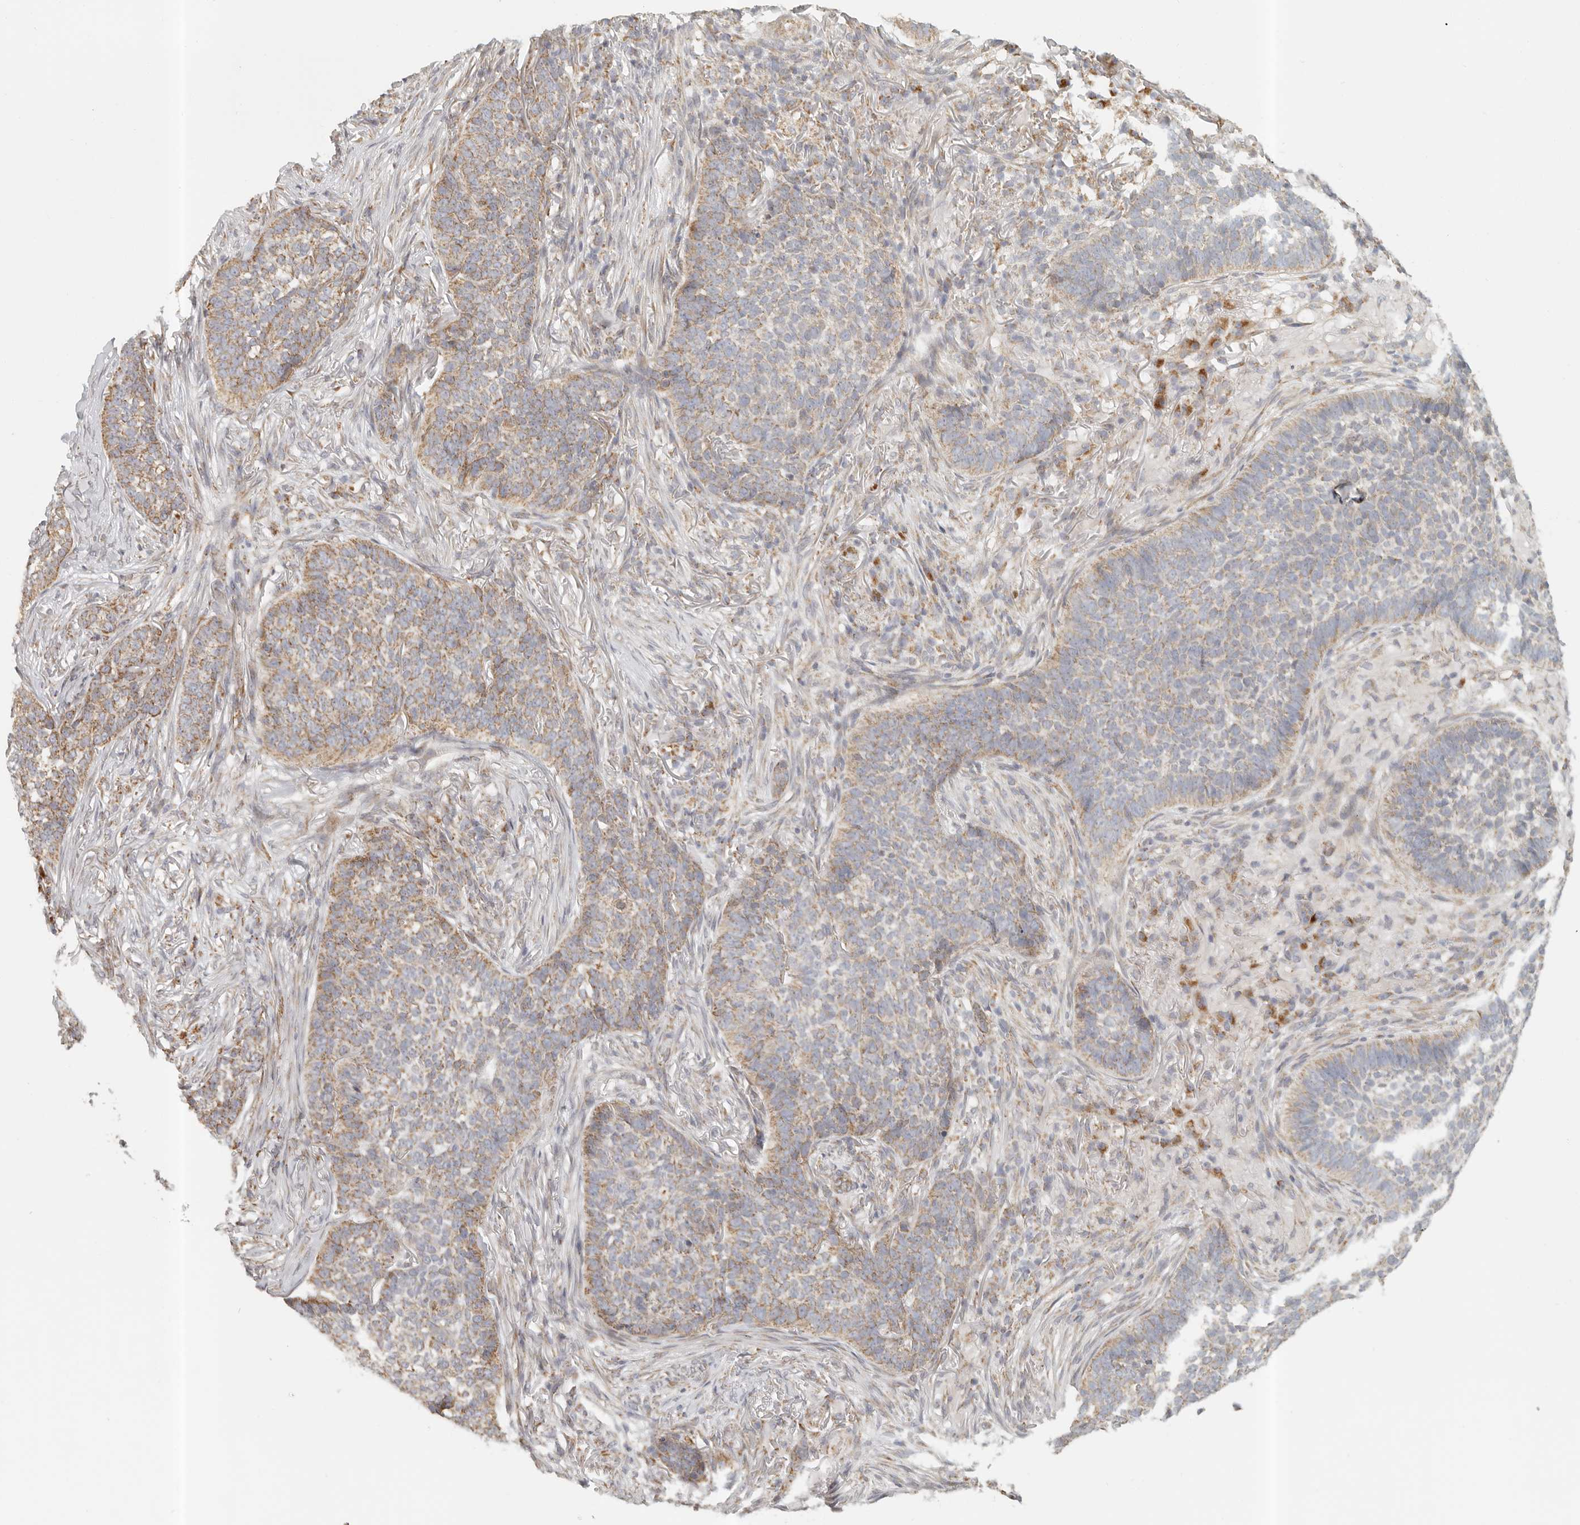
{"staining": {"intensity": "moderate", "quantity": ">75%", "location": "cytoplasmic/membranous"}, "tissue": "skin cancer", "cell_type": "Tumor cells", "image_type": "cancer", "snomed": [{"axis": "morphology", "description": "Basal cell carcinoma"}, {"axis": "topography", "description": "Skin"}], "caption": "Skin cancer stained for a protein displays moderate cytoplasmic/membranous positivity in tumor cells. The staining was performed using DAB to visualize the protein expression in brown, while the nuclei were stained in blue with hematoxylin (Magnification: 20x).", "gene": "KDF1", "patient": {"sex": "male", "age": 85}}